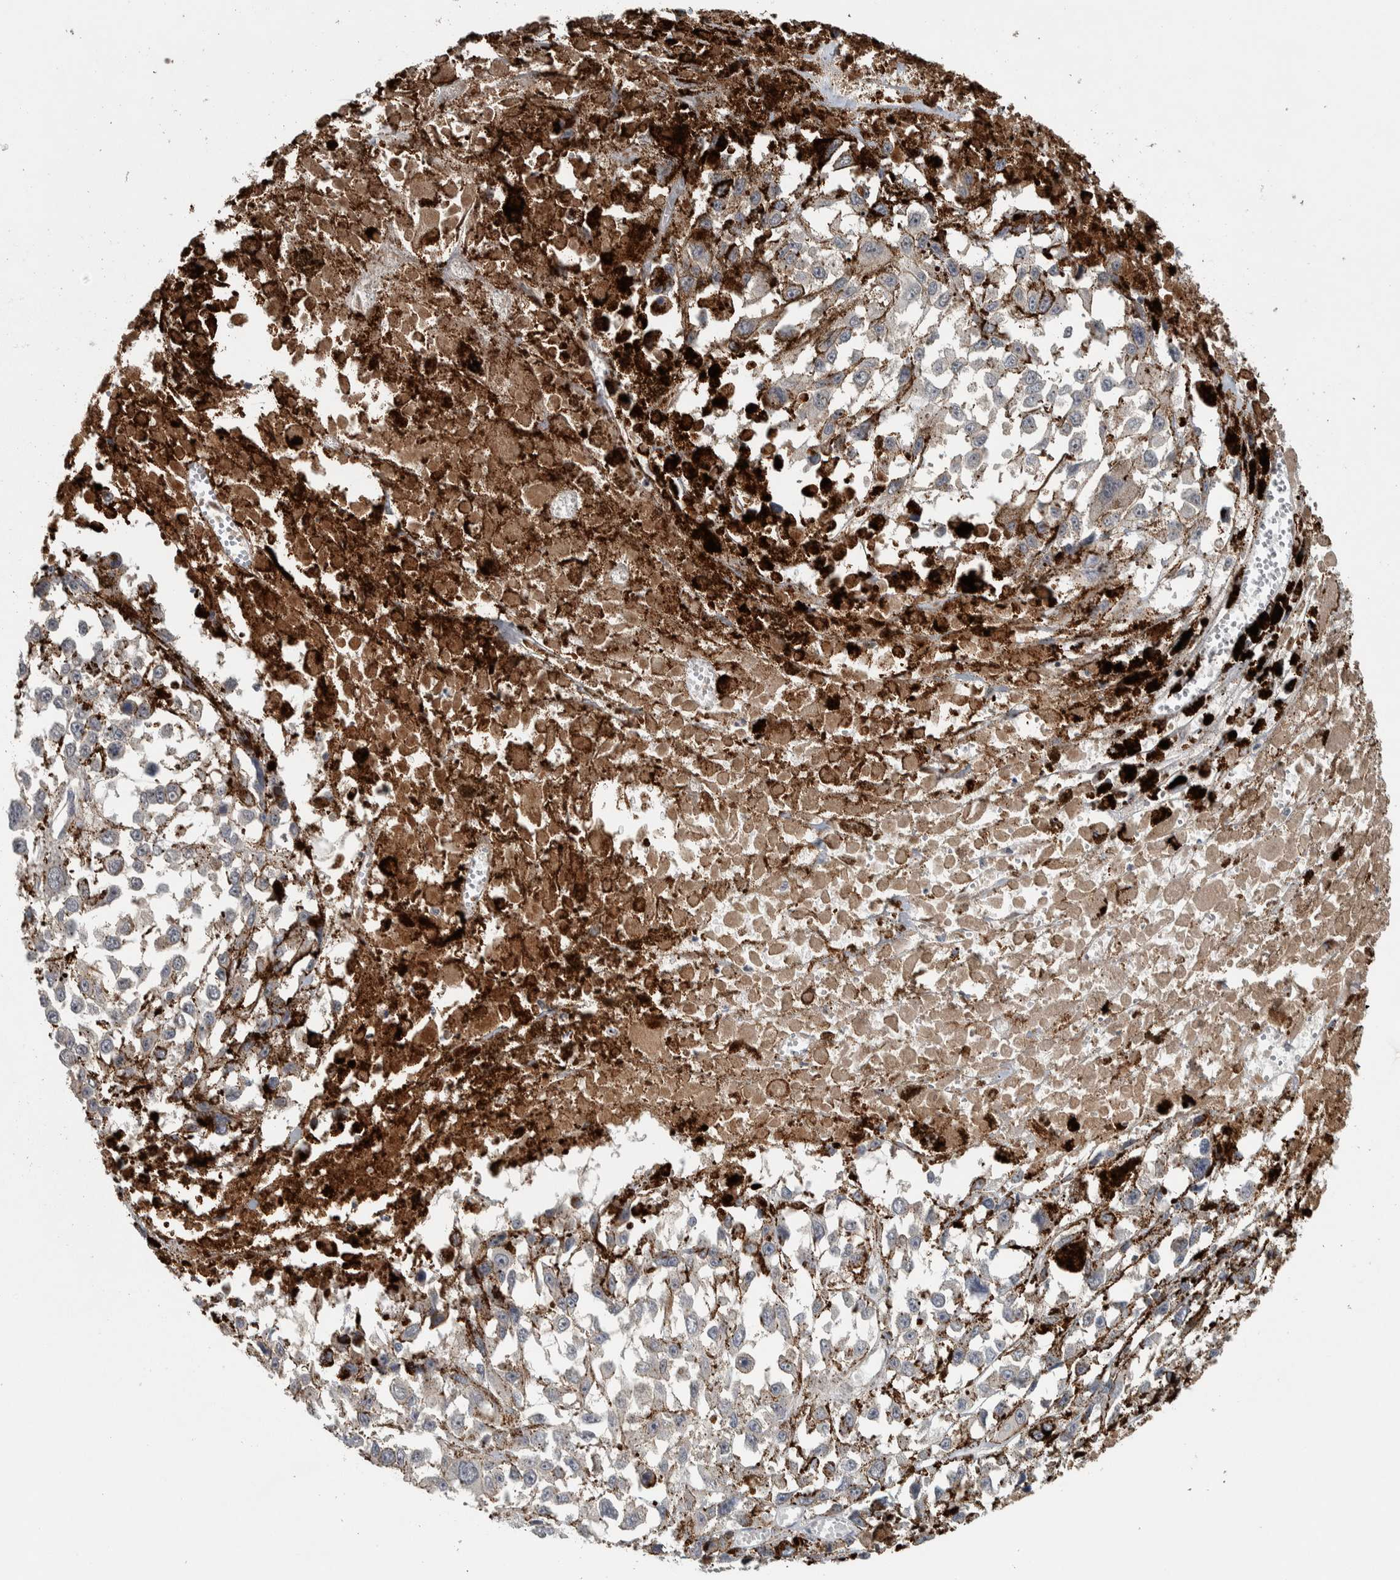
{"staining": {"intensity": "negative", "quantity": "none", "location": "none"}, "tissue": "melanoma", "cell_type": "Tumor cells", "image_type": "cancer", "snomed": [{"axis": "morphology", "description": "Malignant melanoma, Metastatic site"}, {"axis": "topography", "description": "Lymph node"}], "caption": "This is an IHC histopathology image of malignant melanoma (metastatic site). There is no expression in tumor cells.", "gene": "LBHD1", "patient": {"sex": "male", "age": 59}}